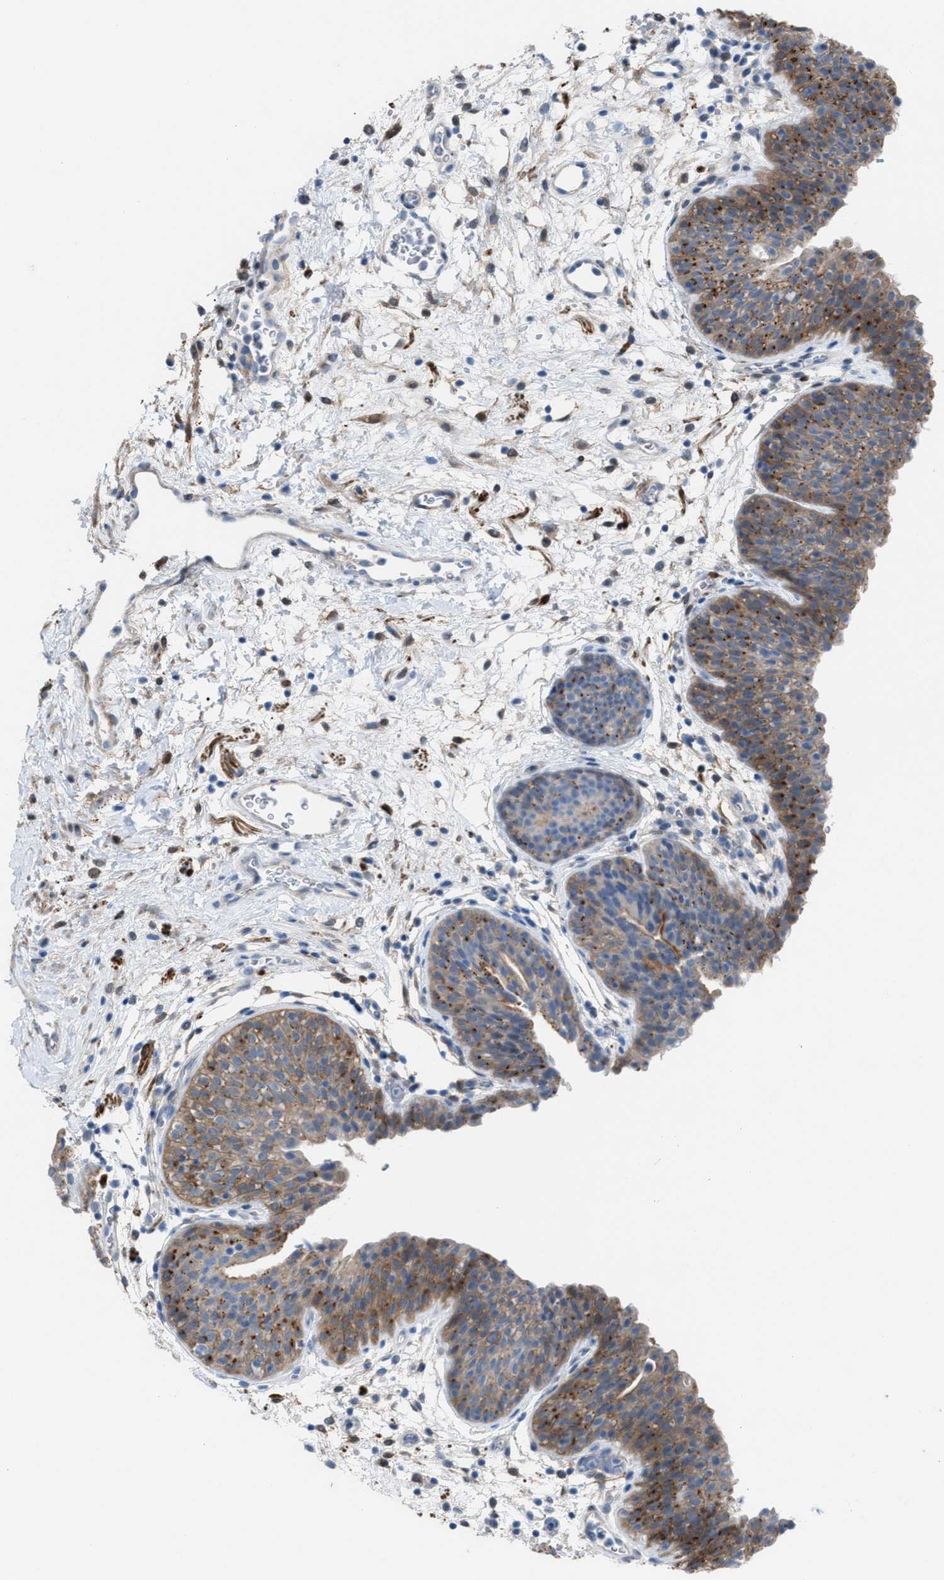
{"staining": {"intensity": "moderate", "quantity": ">75%", "location": "cytoplasmic/membranous"}, "tissue": "urinary bladder", "cell_type": "Urothelial cells", "image_type": "normal", "snomed": [{"axis": "morphology", "description": "Normal tissue, NOS"}, {"axis": "topography", "description": "Urinary bladder"}], "caption": "Protein staining by immunohistochemistry exhibits moderate cytoplasmic/membranous positivity in about >75% of urothelial cells in benign urinary bladder.", "gene": "ASPA", "patient": {"sex": "male", "age": 37}}